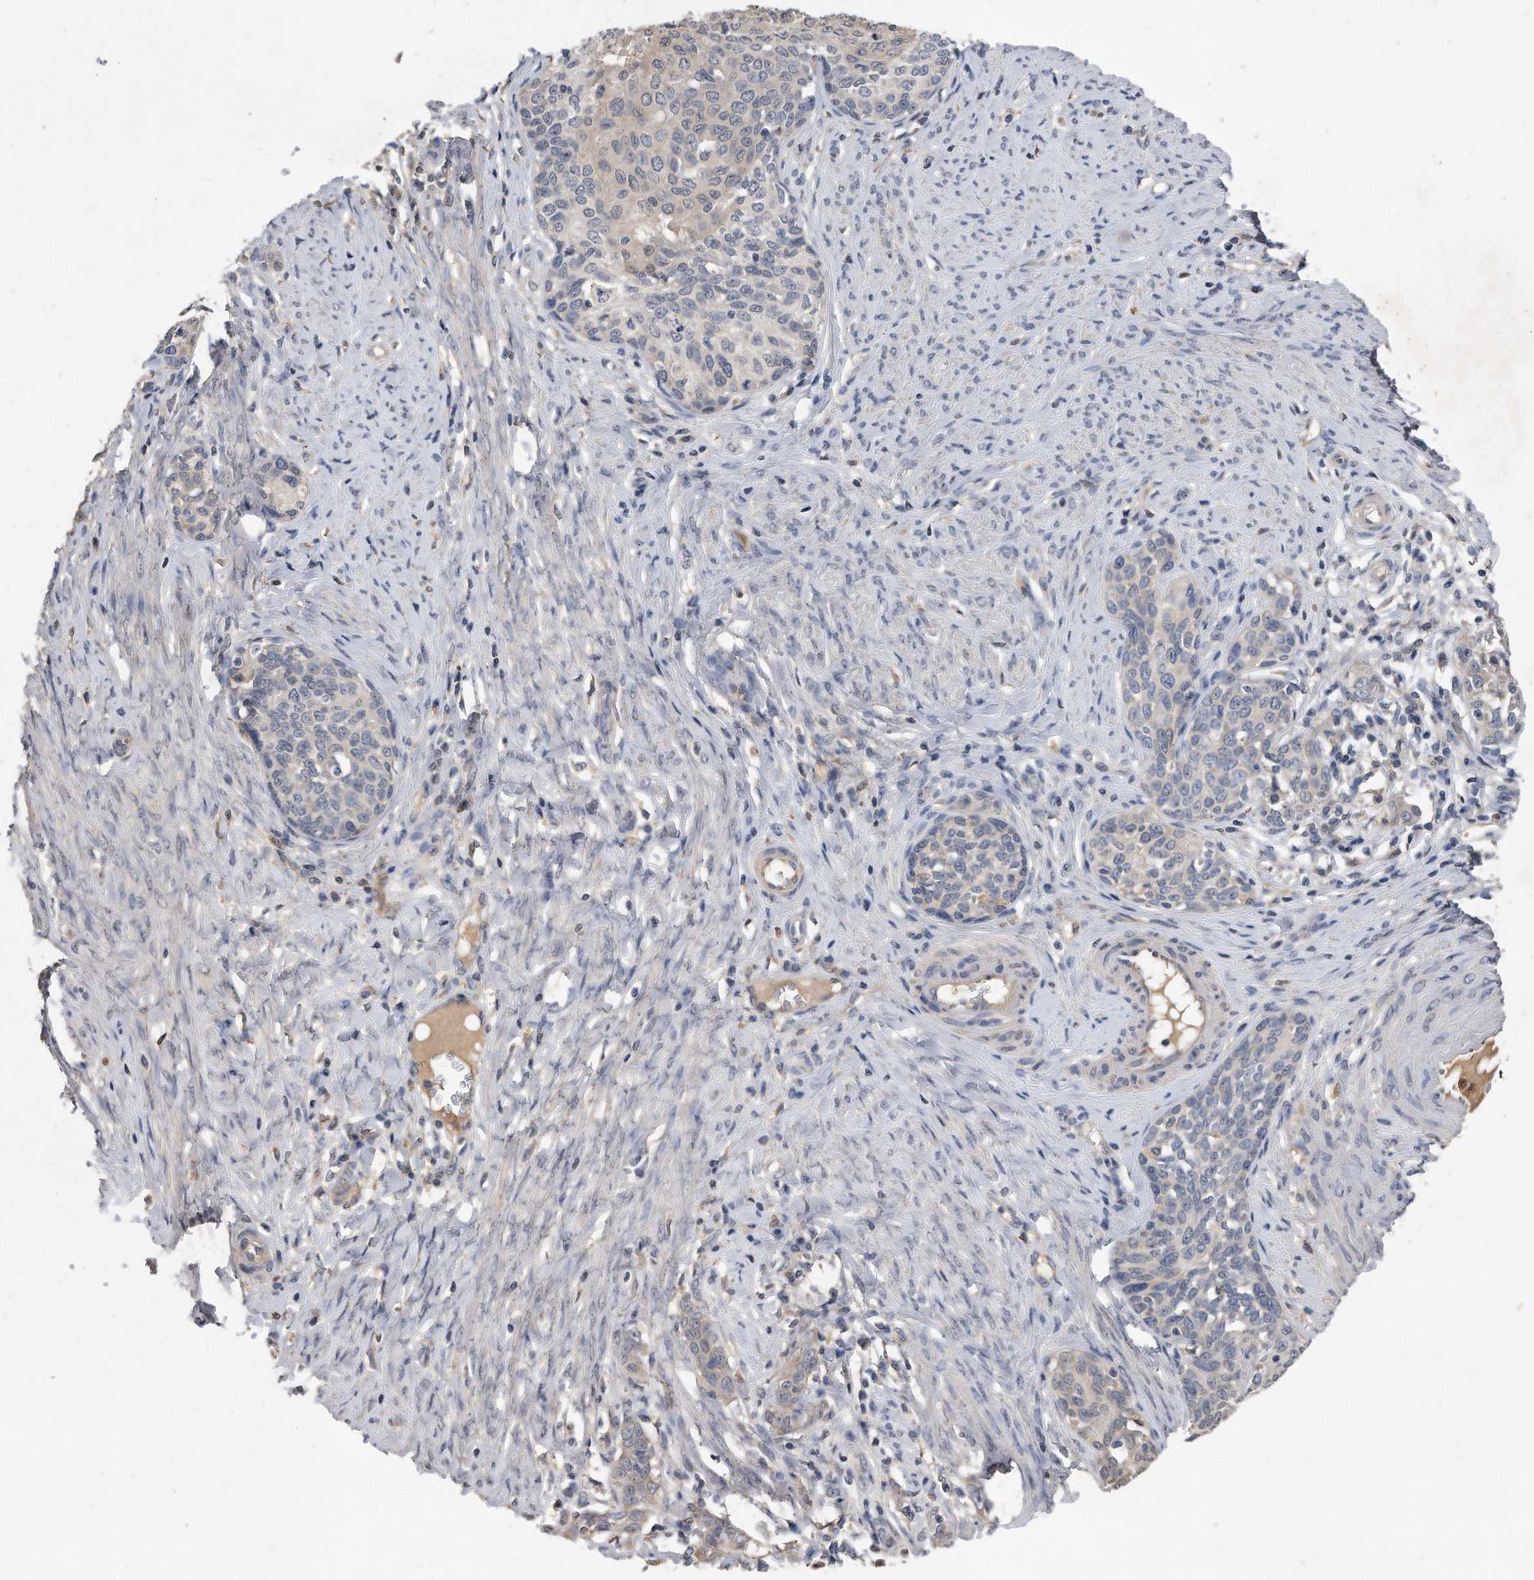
{"staining": {"intensity": "negative", "quantity": "none", "location": "none"}, "tissue": "cervical cancer", "cell_type": "Tumor cells", "image_type": "cancer", "snomed": [{"axis": "morphology", "description": "Squamous cell carcinoma, NOS"}, {"axis": "morphology", "description": "Adenocarcinoma, NOS"}, {"axis": "topography", "description": "Cervix"}], "caption": "The micrograph shows no significant staining in tumor cells of cervical cancer (adenocarcinoma).", "gene": "HOMER3", "patient": {"sex": "female", "age": 52}}